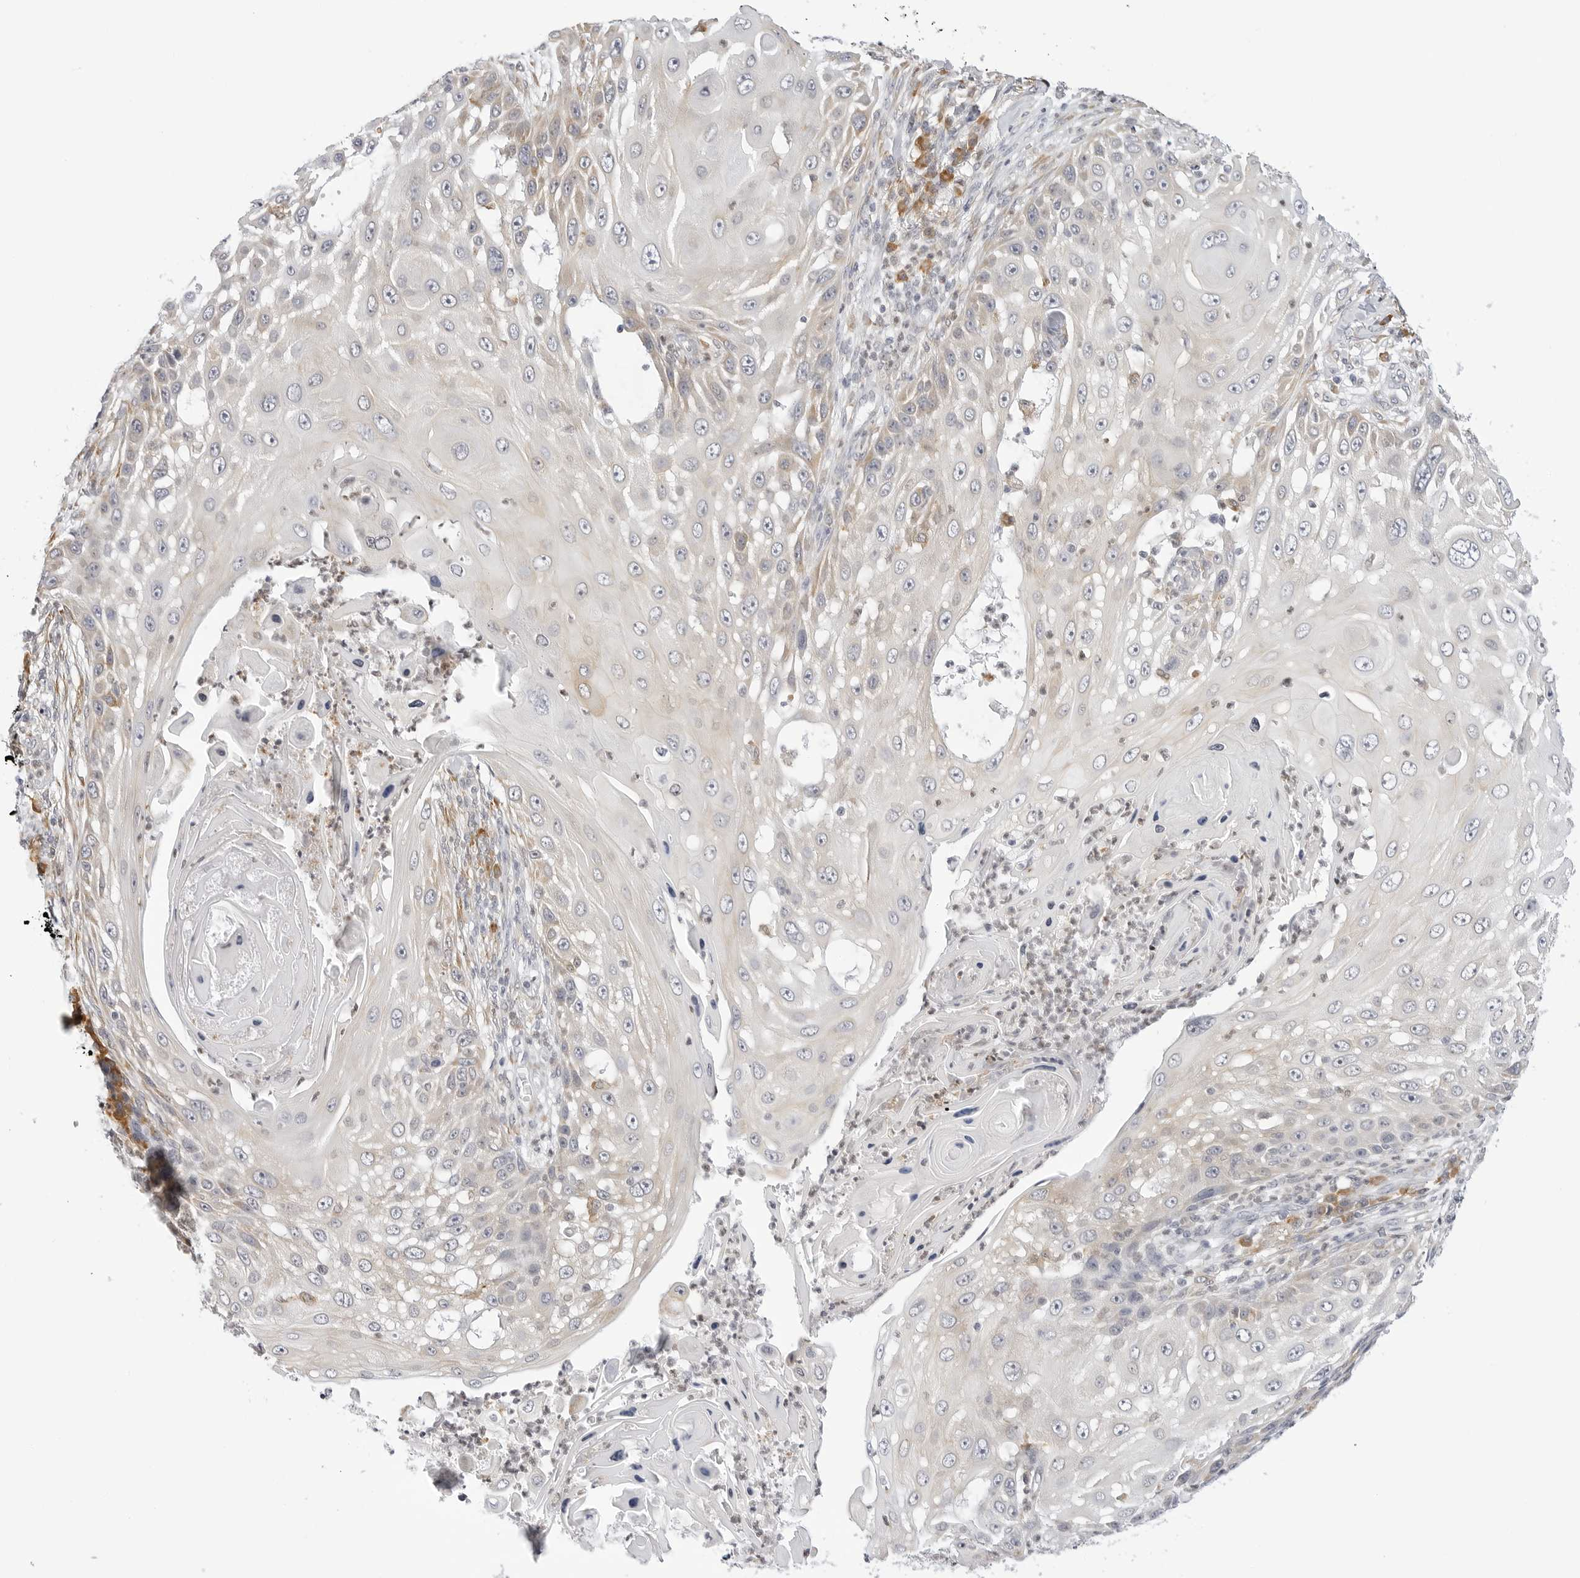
{"staining": {"intensity": "weak", "quantity": "<25%", "location": "cytoplasmic/membranous"}, "tissue": "skin cancer", "cell_type": "Tumor cells", "image_type": "cancer", "snomed": [{"axis": "morphology", "description": "Squamous cell carcinoma, NOS"}, {"axis": "topography", "description": "Skin"}], "caption": "DAB (3,3'-diaminobenzidine) immunohistochemical staining of skin cancer (squamous cell carcinoma) demonstrates no significant positivity in tumor cells. Nuclei are stained in blue.", "gene": "THEM4", "patient": {"sex": "female", "age": 44}}